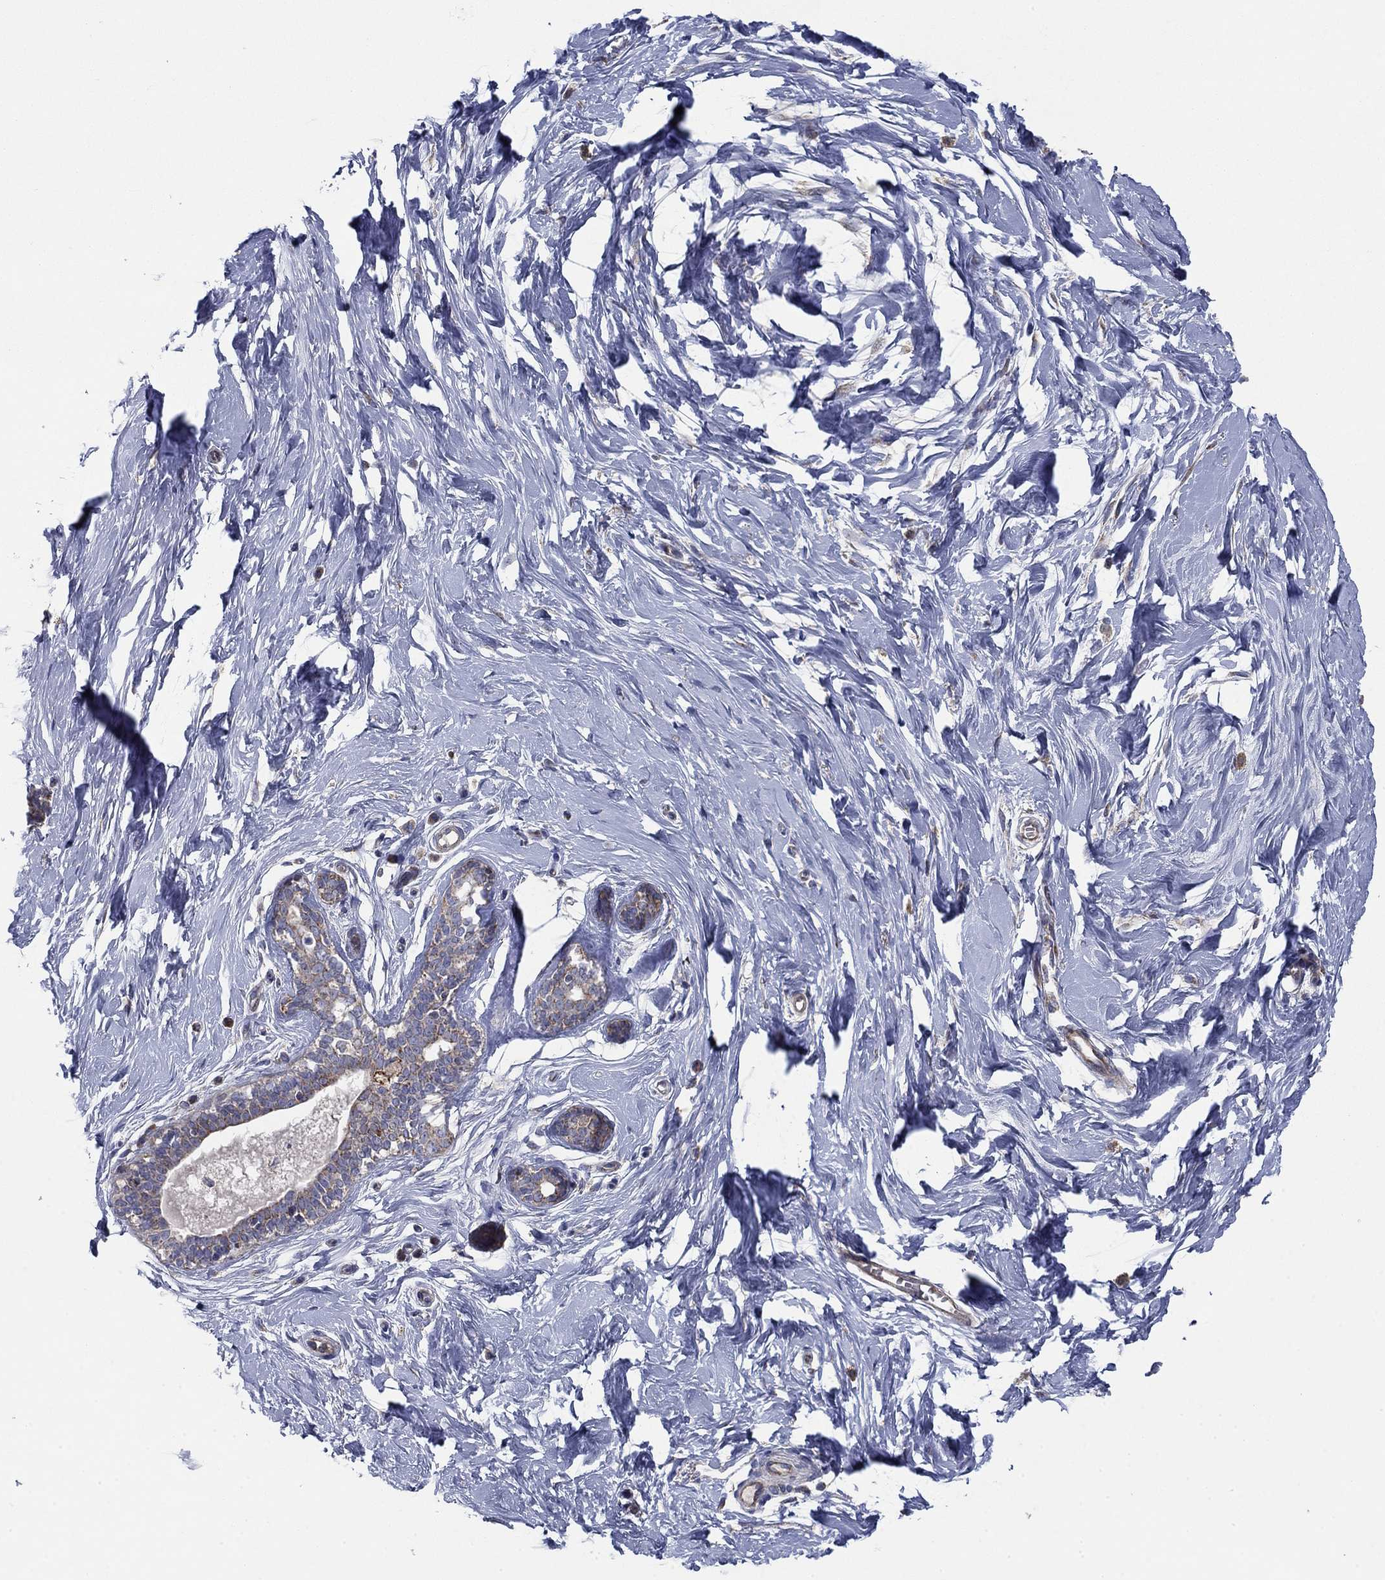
{"staining": {"intensity": "negative", "quantity": "none", "location": "none"}, "tissue": "breast", "cell_type": "Adipocytes", "image_type": "normal", "snomed": [{"axis": "morphology", "description": "Normal tissue, NOS"}, {"axis": "topography", "description": "Breast"}], "caption": "This is a photomicrograph of immunohistochemistry staining of normal breast, which shows no positivity in adipocytes.", "gene": "MMAA", "patient": {"sex": "female", "age": 37}}